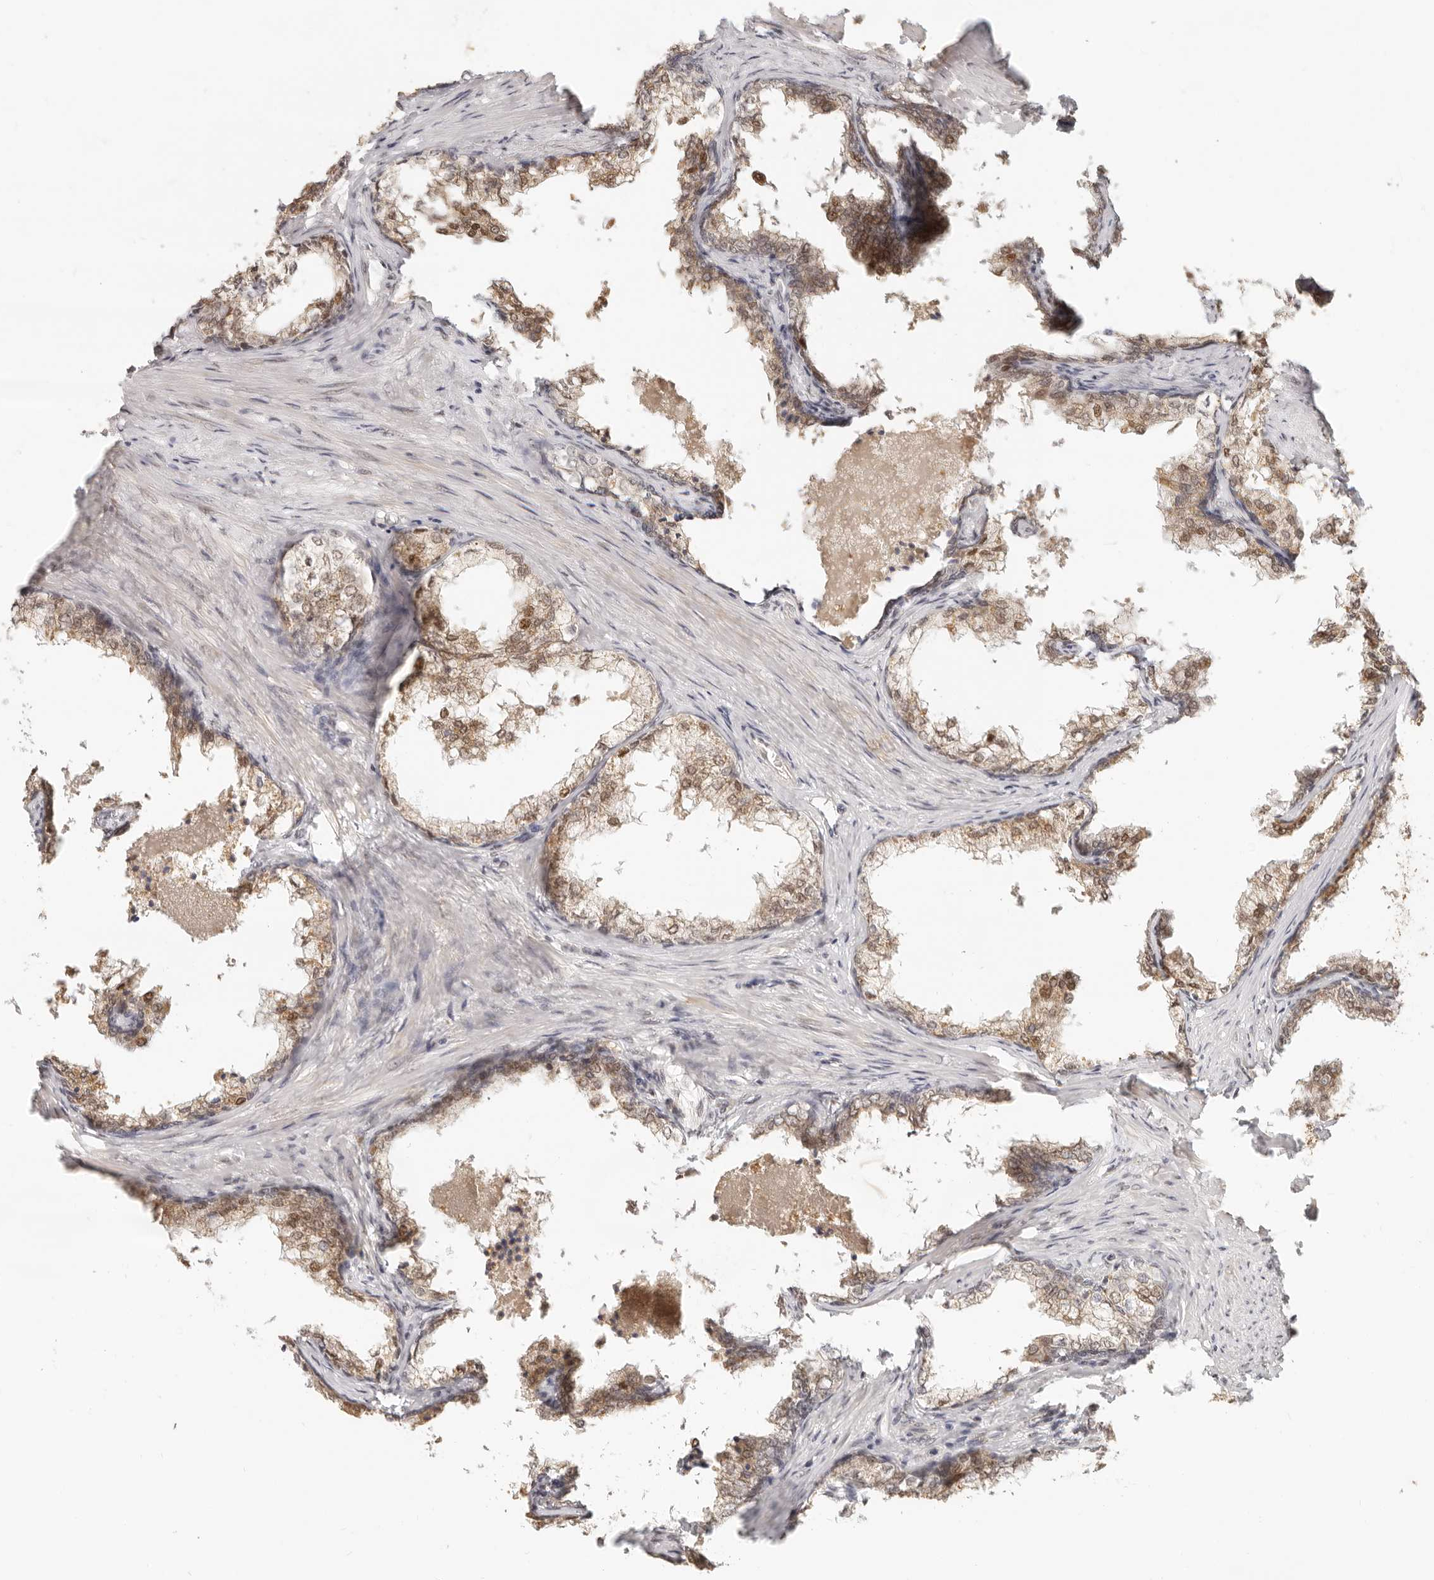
{"staining": {"intensity": "moderate", "quantity": ">75%", "location": "cytoplasmic/membranous,nuclear"}, "tissue": "prostate cancer", "cell_type": "Tumor cells", "image_type": "cancer", "snomed": [{"axis": "morphology", "description": "Adenocarcinoma, High grade"}, {"axis": "topography", "description": "Prostate"}], "caption": "Immunohistochemistry (DAB (3,3'-diaminobenzidine)) staining of human adenocarcinoma (high-grade) (prostate) shows moderate cytoplasmic/membranous and nuclear protein staining in about >75% of tumor cells. The protein is stained brown, and the nuclei are stained in blue (DAB (3,3'-diaminobenzidine) IHC with brightfield microscopy, high magnification).", "gene": "TUFT1", "patient": {"sex": "male", "age": 58}}